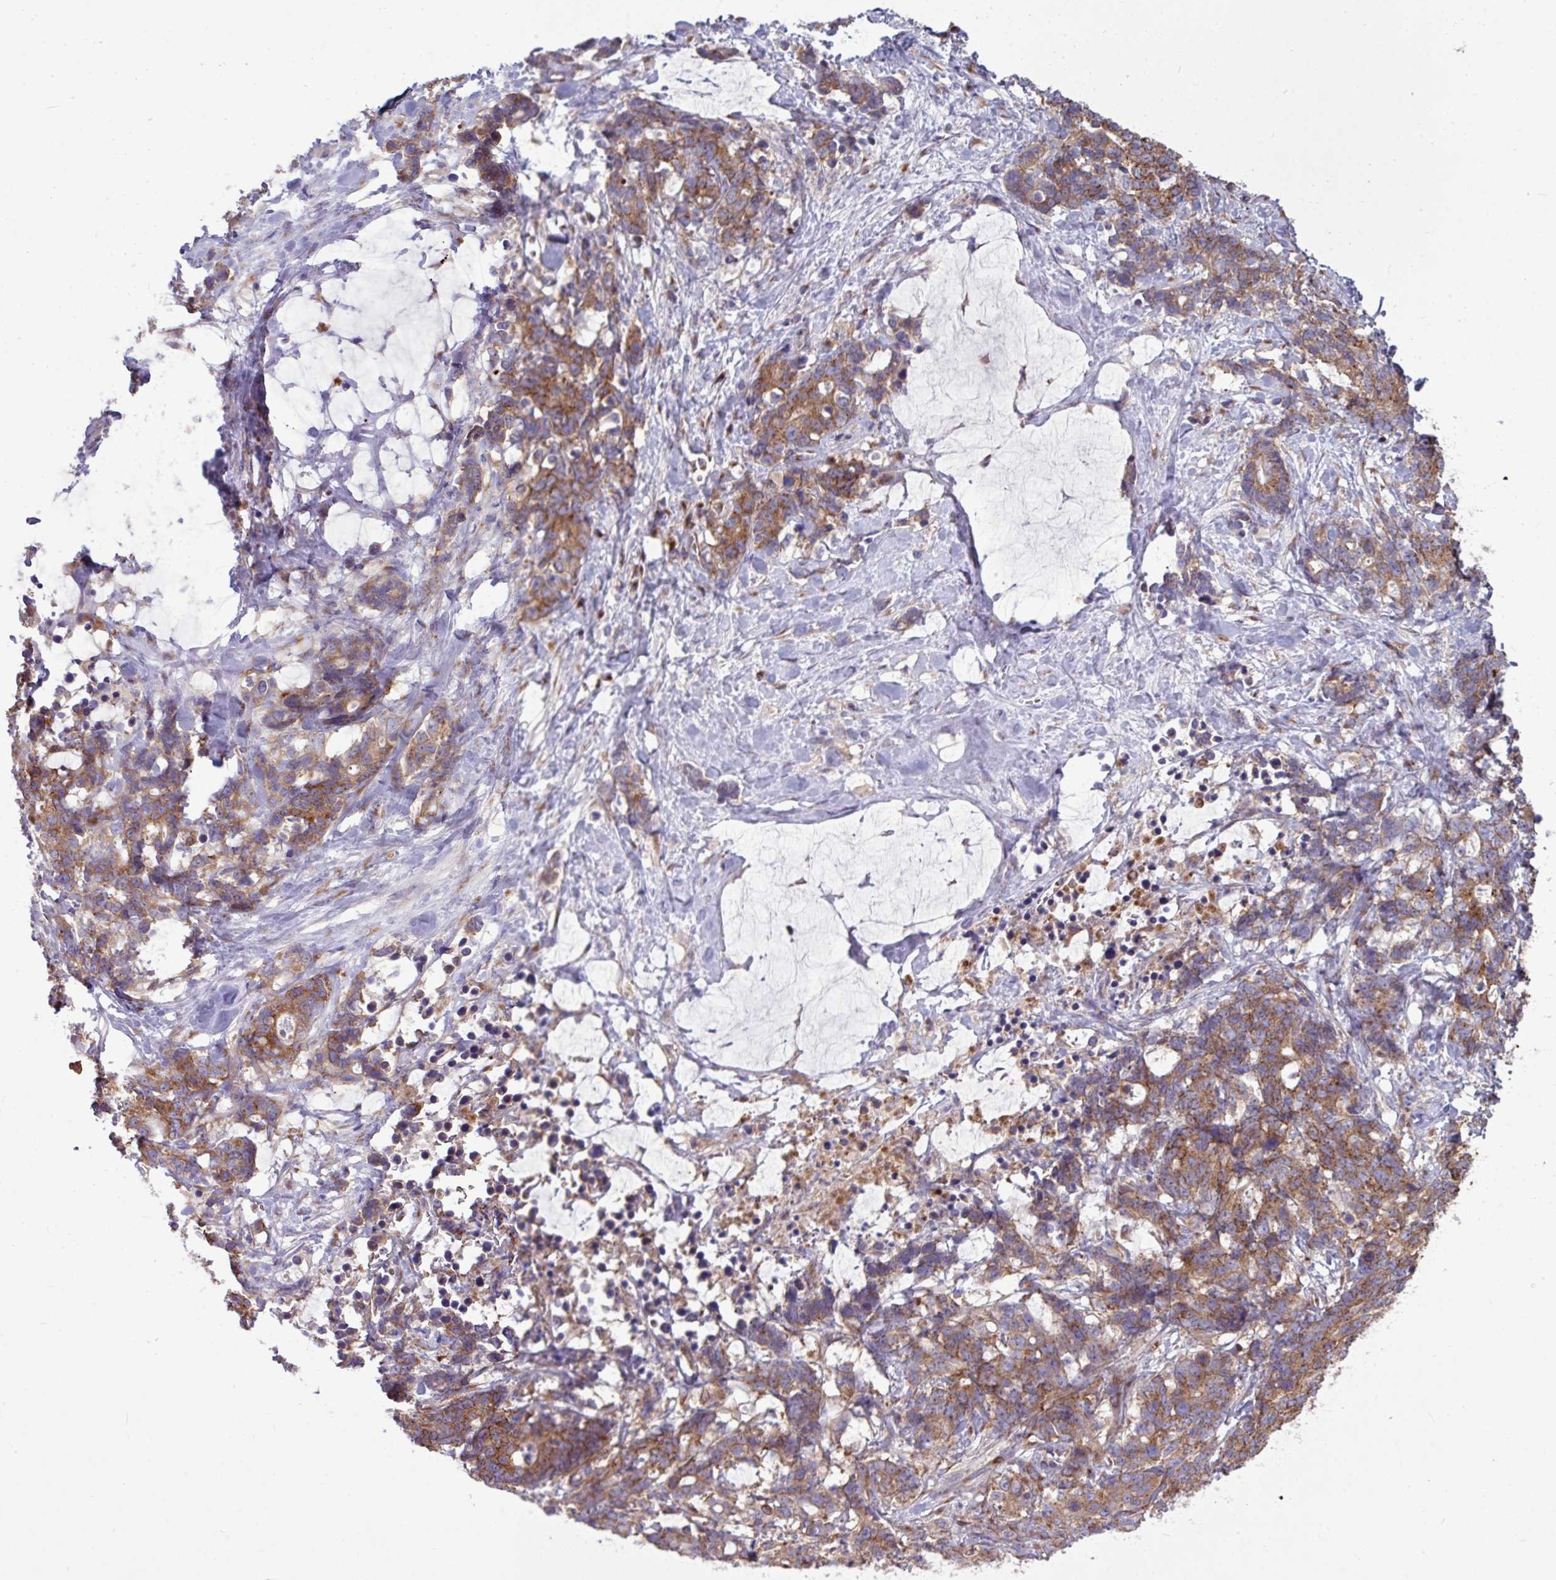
{"staining": {"intensity": "moderate", "quantity": ">75%", "location": "cytoplasmic/membranous"}, "tissue": "stomach cancer", "cell_type": "Tumor cells", "image_type": "cancer", "snomed": [{"axis": "morphology", "description": "Normal tissue, NOS"}, {"axis": "morphology", "description": "Adenocarcinoma, NOS"}, {"axis": "topography", "description": "Stomach"}], "caption": "Tumor cells exhibit medium levels of moderate cytoplasmic/membranous positivity in about >75% of cells in stomach cancer. Immunohistochemistry stains the protein in brown and the nuclei are stained blue.", "gene": "LSM12", "patient": {"sex": "female", "age": 64}}